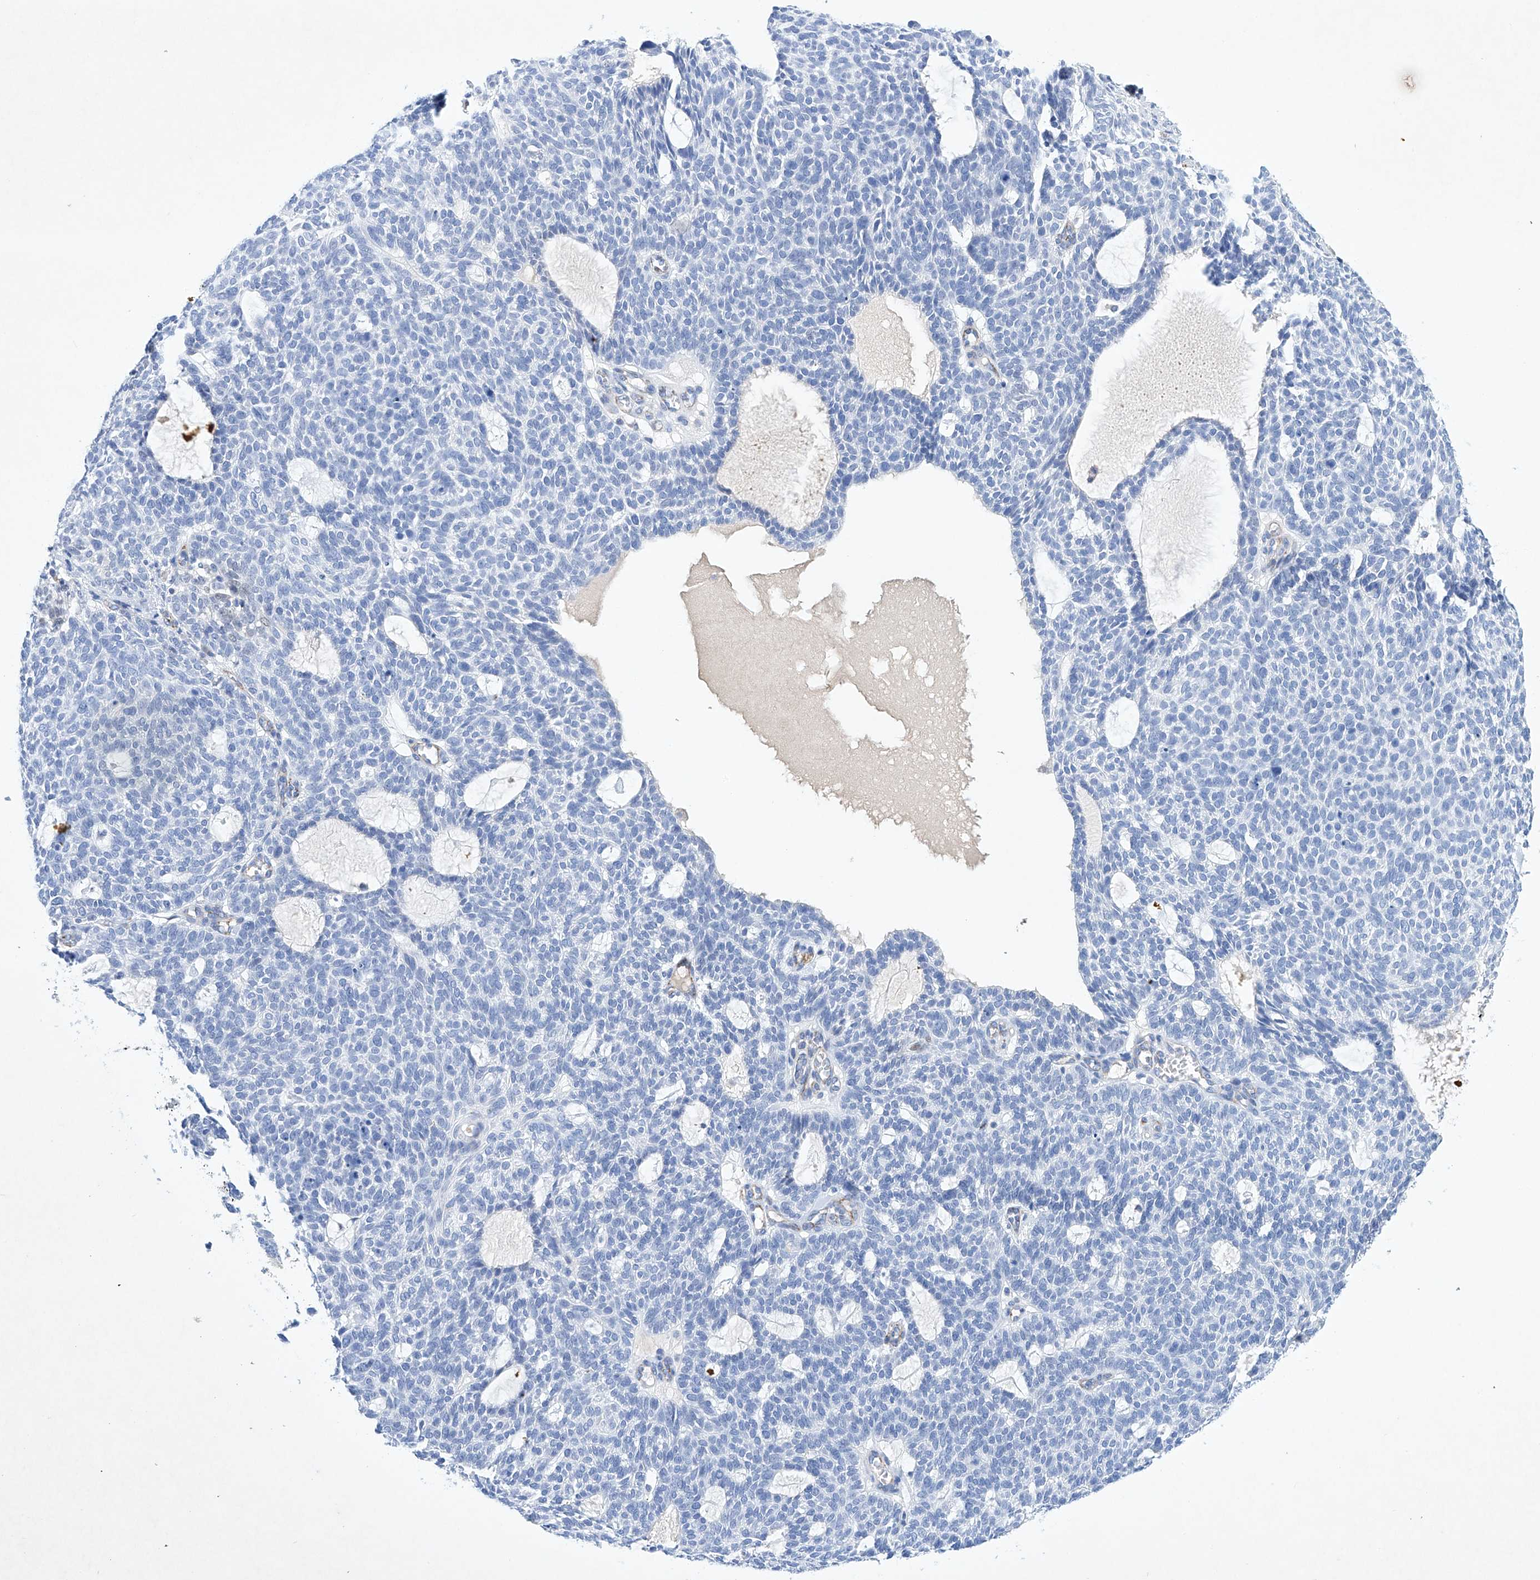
{"staining": {"intensity": "negative", "quantity": "none", "location": "none"}, "tissue": "skin cancer", "cell_type": "Tumor cells", "image_type": "cancer", "snomed": [{"axis": "morphology", "description": "Squamous cell carcinoma, NOS"}, {"axis": "topography", "description": "Skin"}], "caption": "There is no significant staining in tumor cells of skin cancer (squamous cell carcinoma).", "gene": "ETV7", "patient": {"sex": "female", "age": 90}}